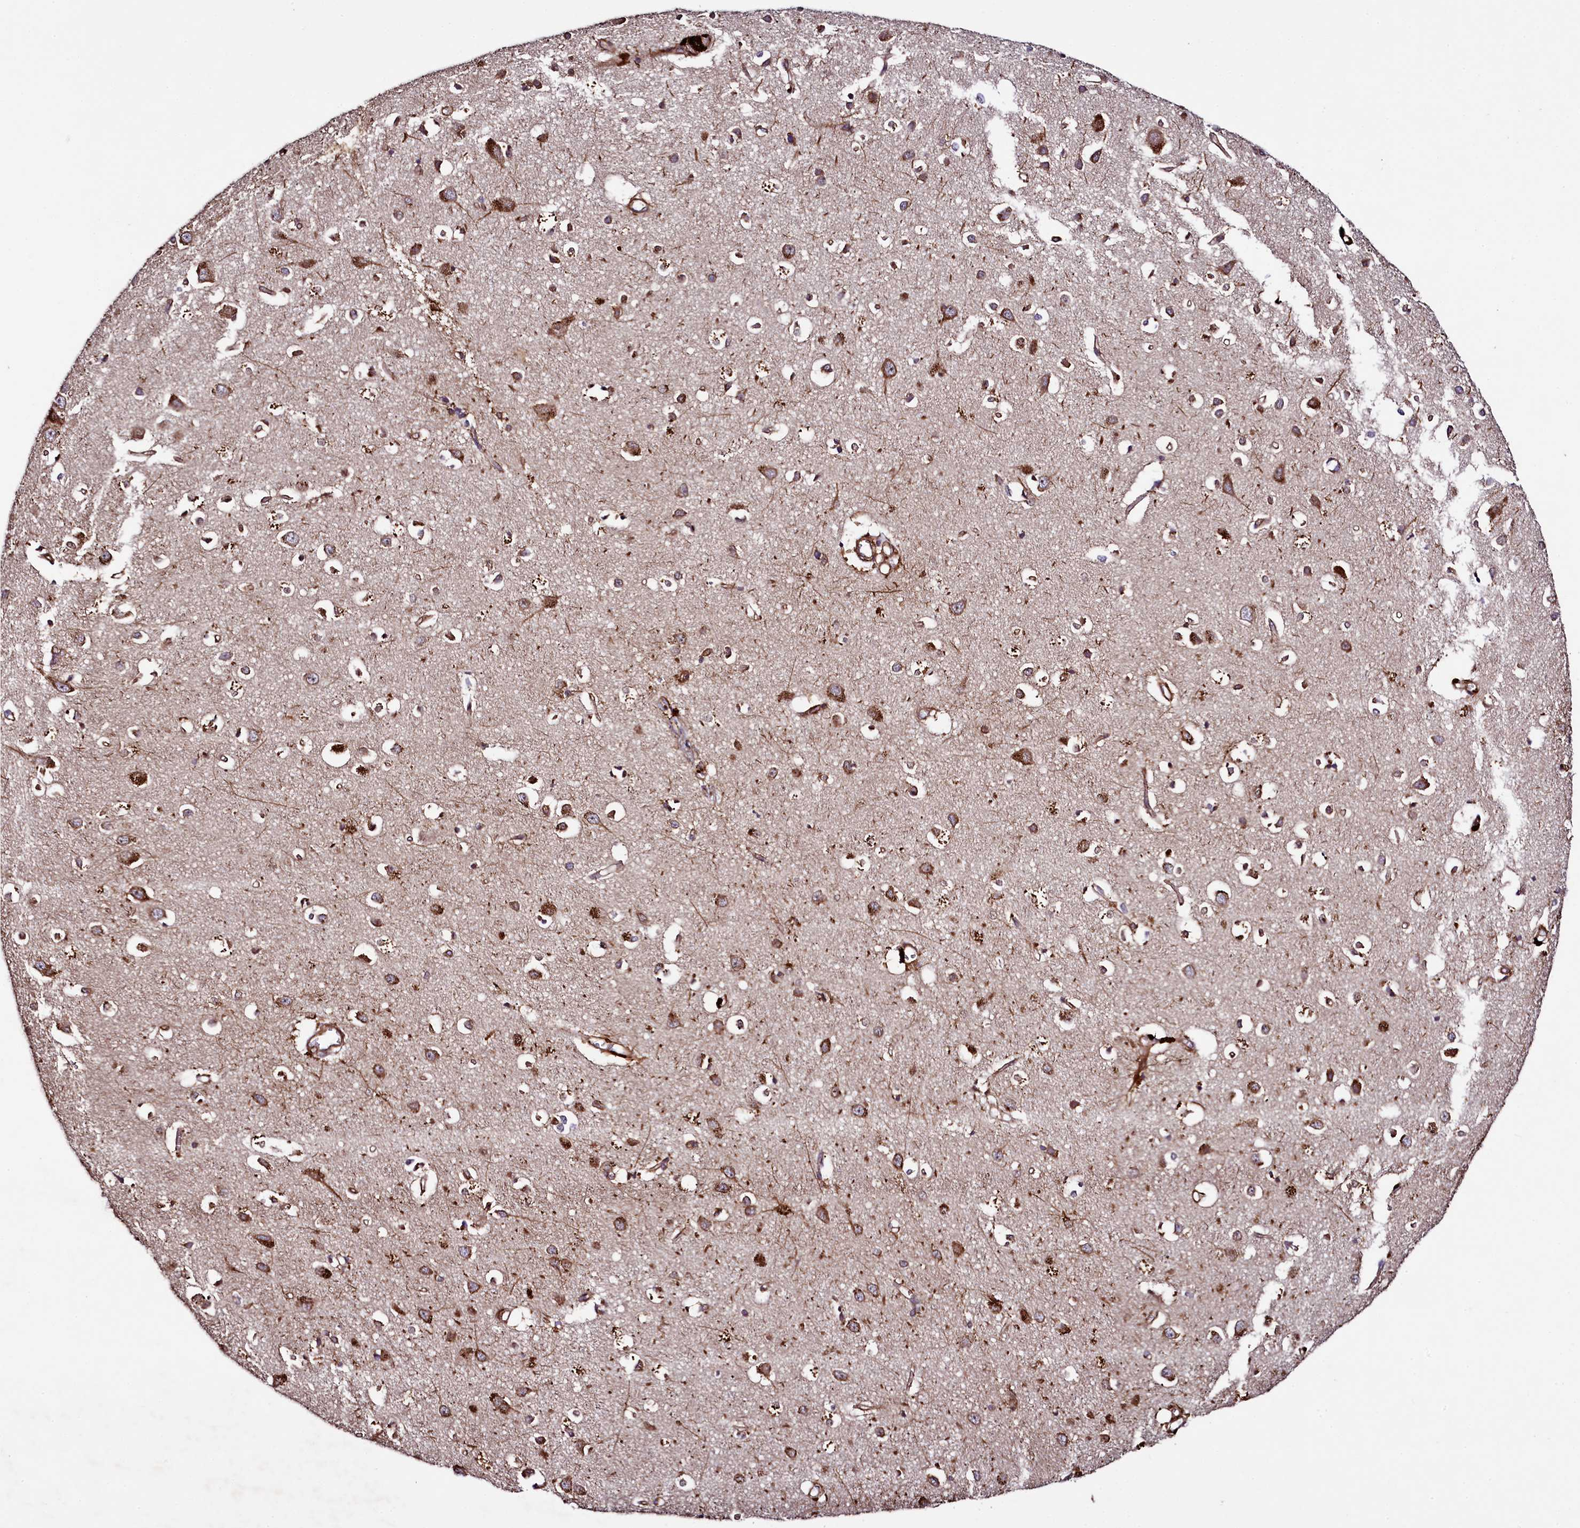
{"staining": {"intensity": "strong", "quantity": ">75%", "location": "cytoplasmic/membranous"}, "tissue": "cerebral cortex", "cell_type": "Endothelial cells", "image_type": "normal", "snomed": [{"axis": "morphology", "description": "Normal tissue, NOS"}, {"axis": "topography", "description": "Cerebral cortex"}], "caption": "An image of cerebral cortex stained for a protein reveals strong cytoplasmic/membranous brown staining in endothelial cells.", "gene": "CCDC102A", "patient": {"sex": "female", "age": 64}}